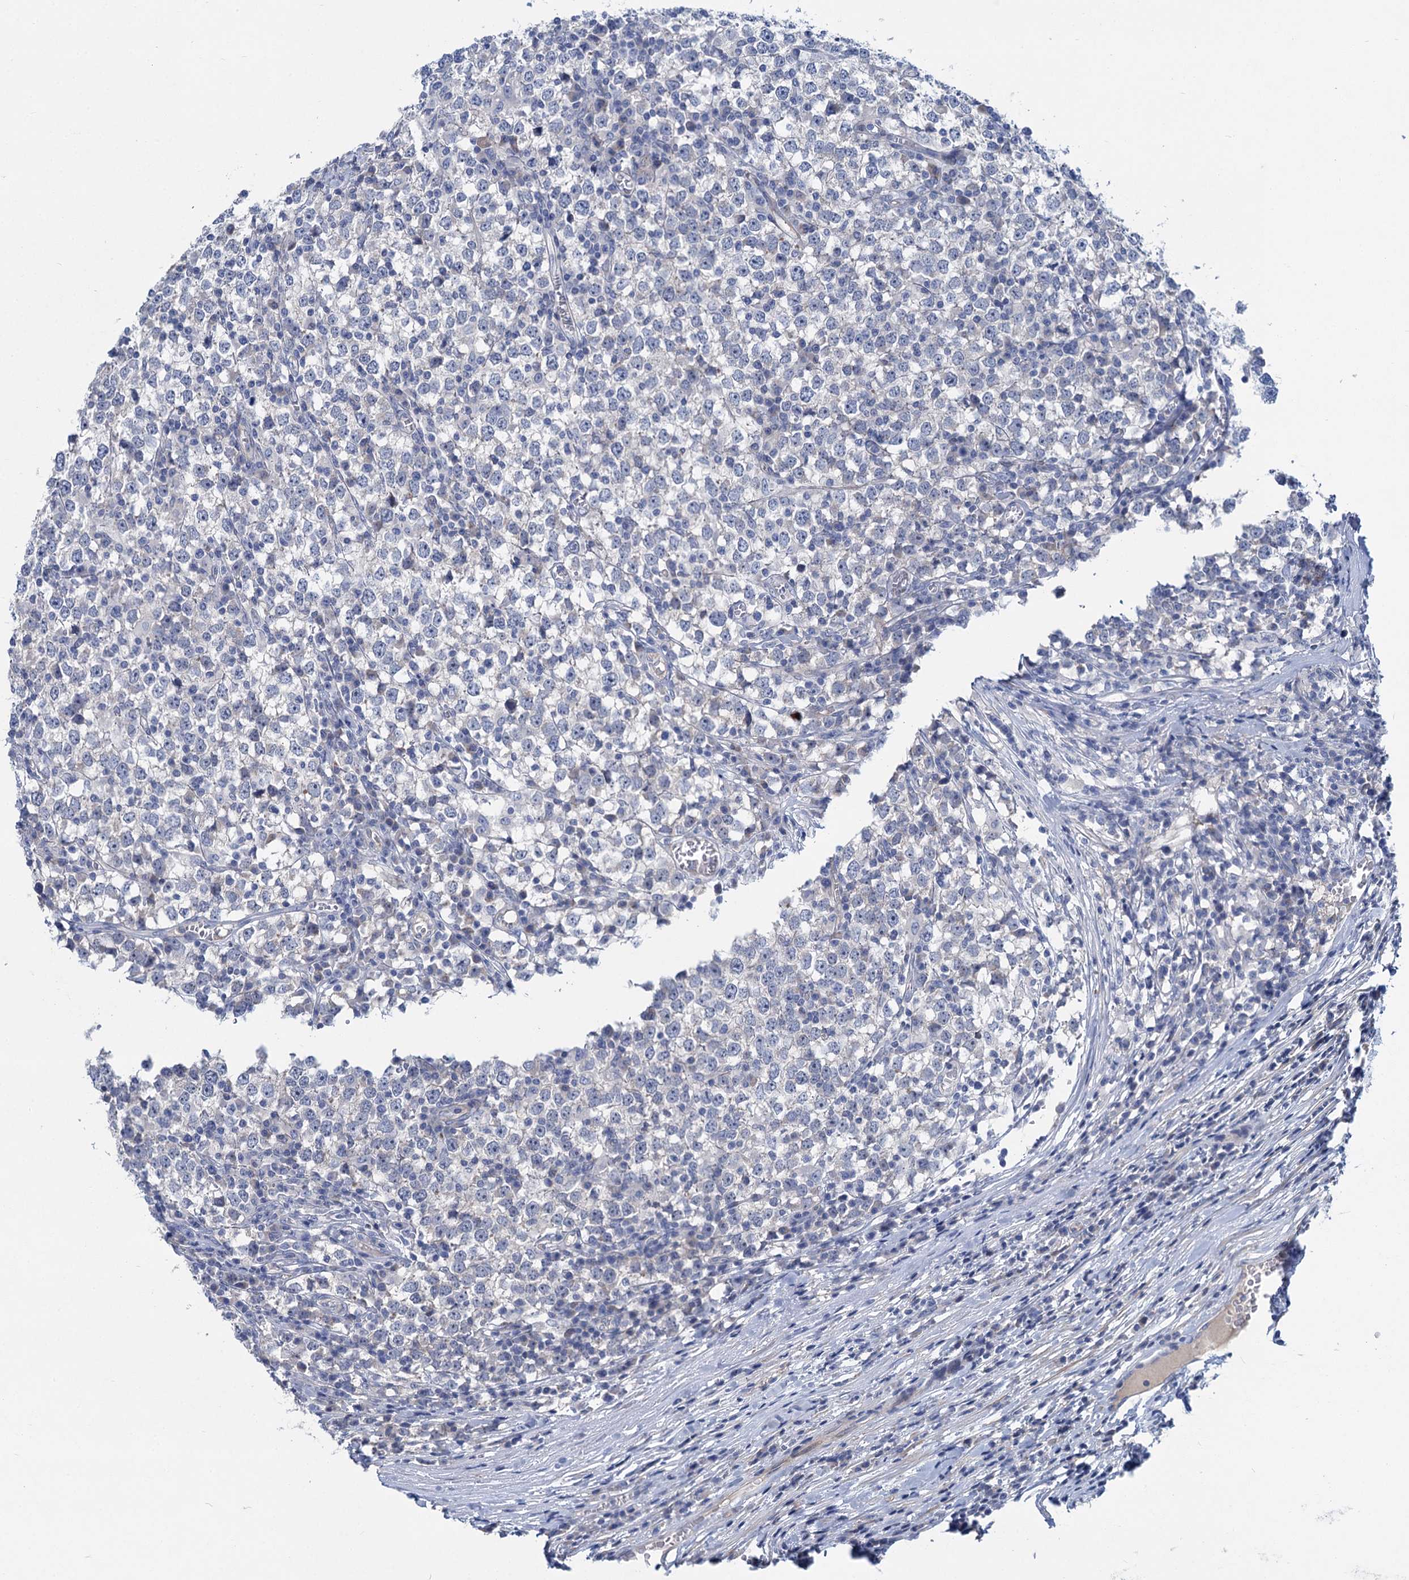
{"staining": {"intensity": "negative", "quantity": "none", "location": "none"}, "tissue": "testis cancer", "cell_type": "Tumor cells", "image_type": "cancer", "snomed": [{"axis": "morphology", "description": "Seminoma, NOS"}, {"axis": "topography", "description": "Testis"}], "caption": "High magnification brightfield microscopy of seminoma (testis) stained with DAB (brown) and counterstained with hematoxylin (blue): tumor cells show no significant positivity.", "gene": "CHDH", "patient": {"sex": "male", "age": 65}}